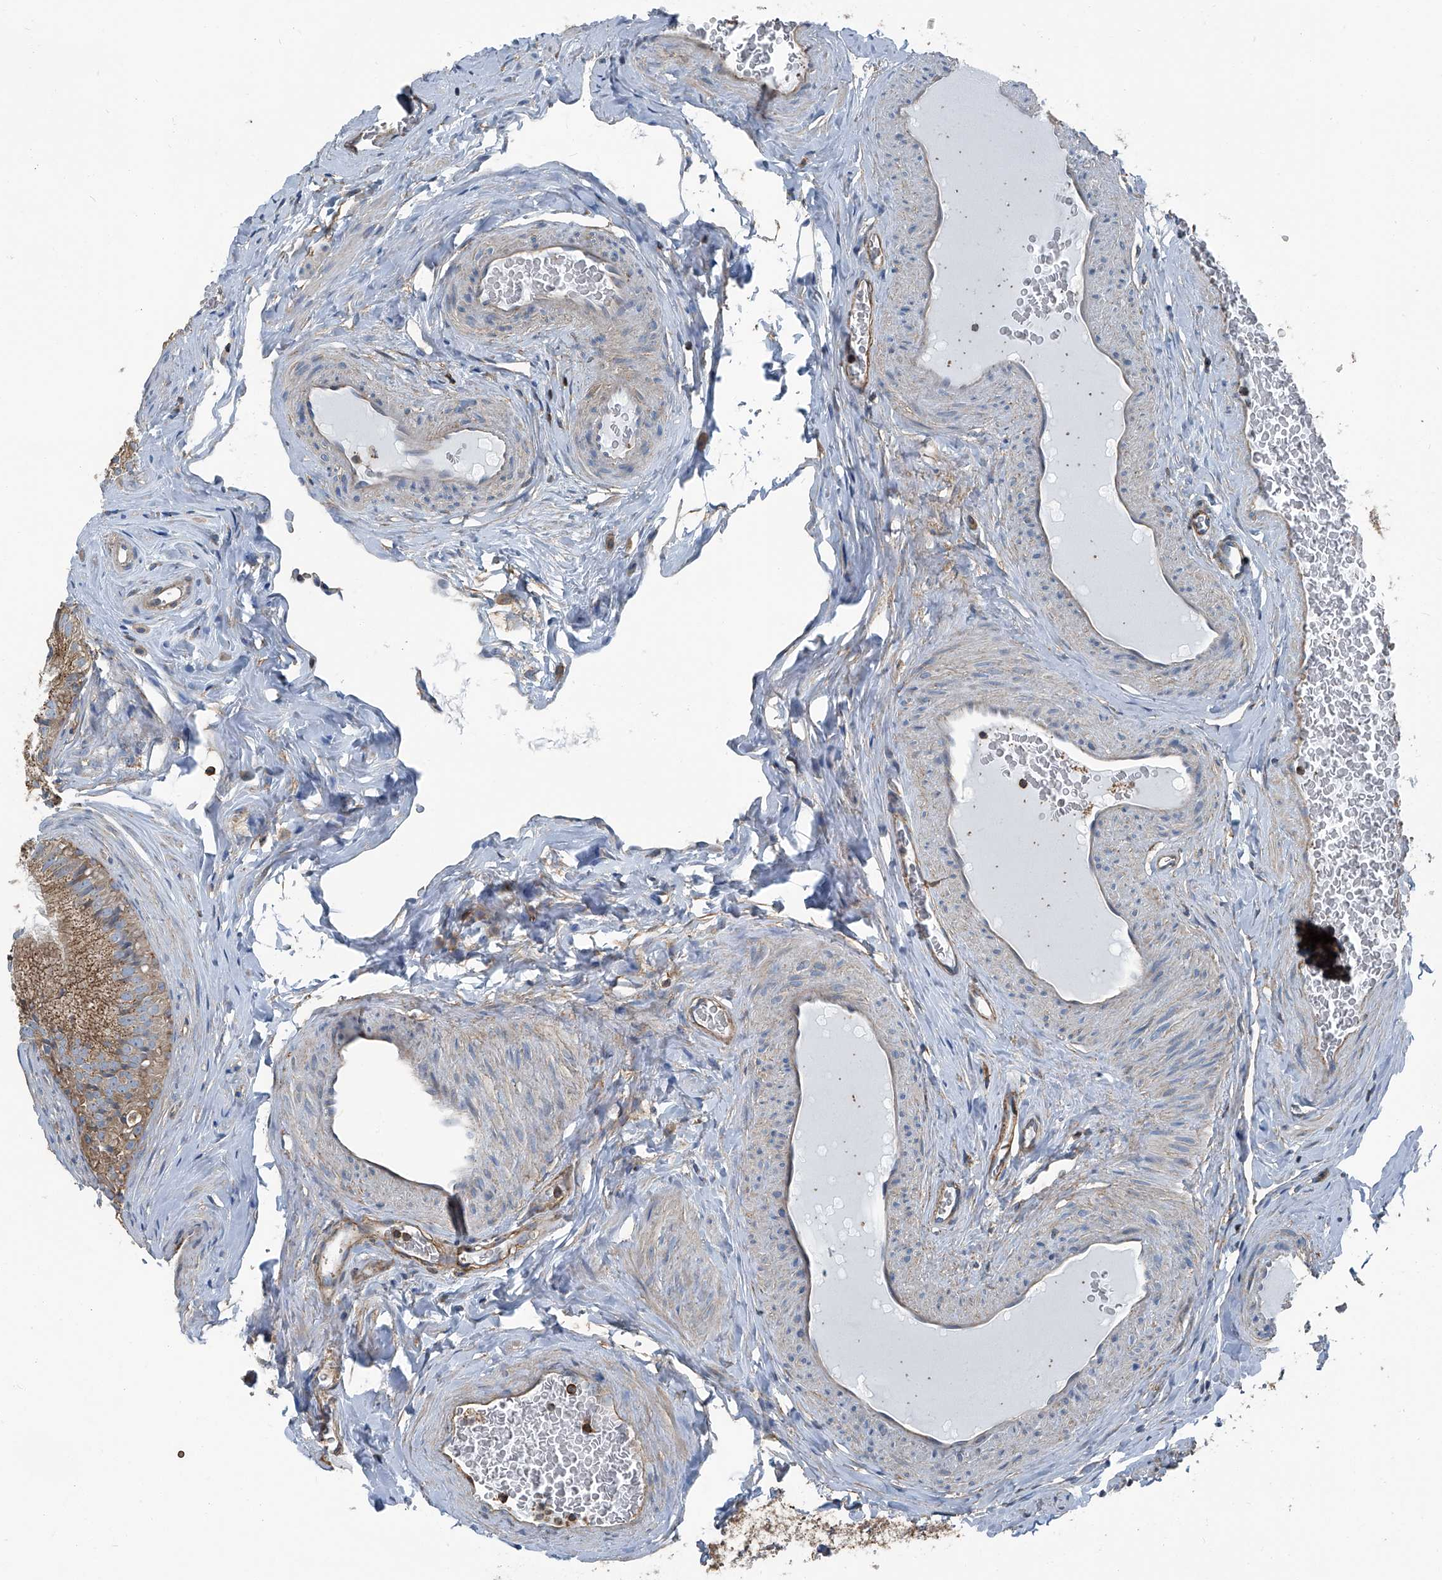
{"staining": {"intensity": "moderate", "quantity": ">75%", "location": "cytoplasmic/membranous"}, "tissue": "epididymis", "cell_type": "Glandular cells", "image_type": "normal", "snomed": [{"axis": "morphology", "description": "Normal tissue, NOS"}, {"axis": "topography", "description": "Epididymis"}], "caption": "About >75% of glandular cells in benign human epididymis exhibit moderate cytoplasmic/membranous protein positivity as visualized by brown immunohistochemical staining.", "gene": "SEPTIN7", "patient": {"sex": "male", "age": 29}}